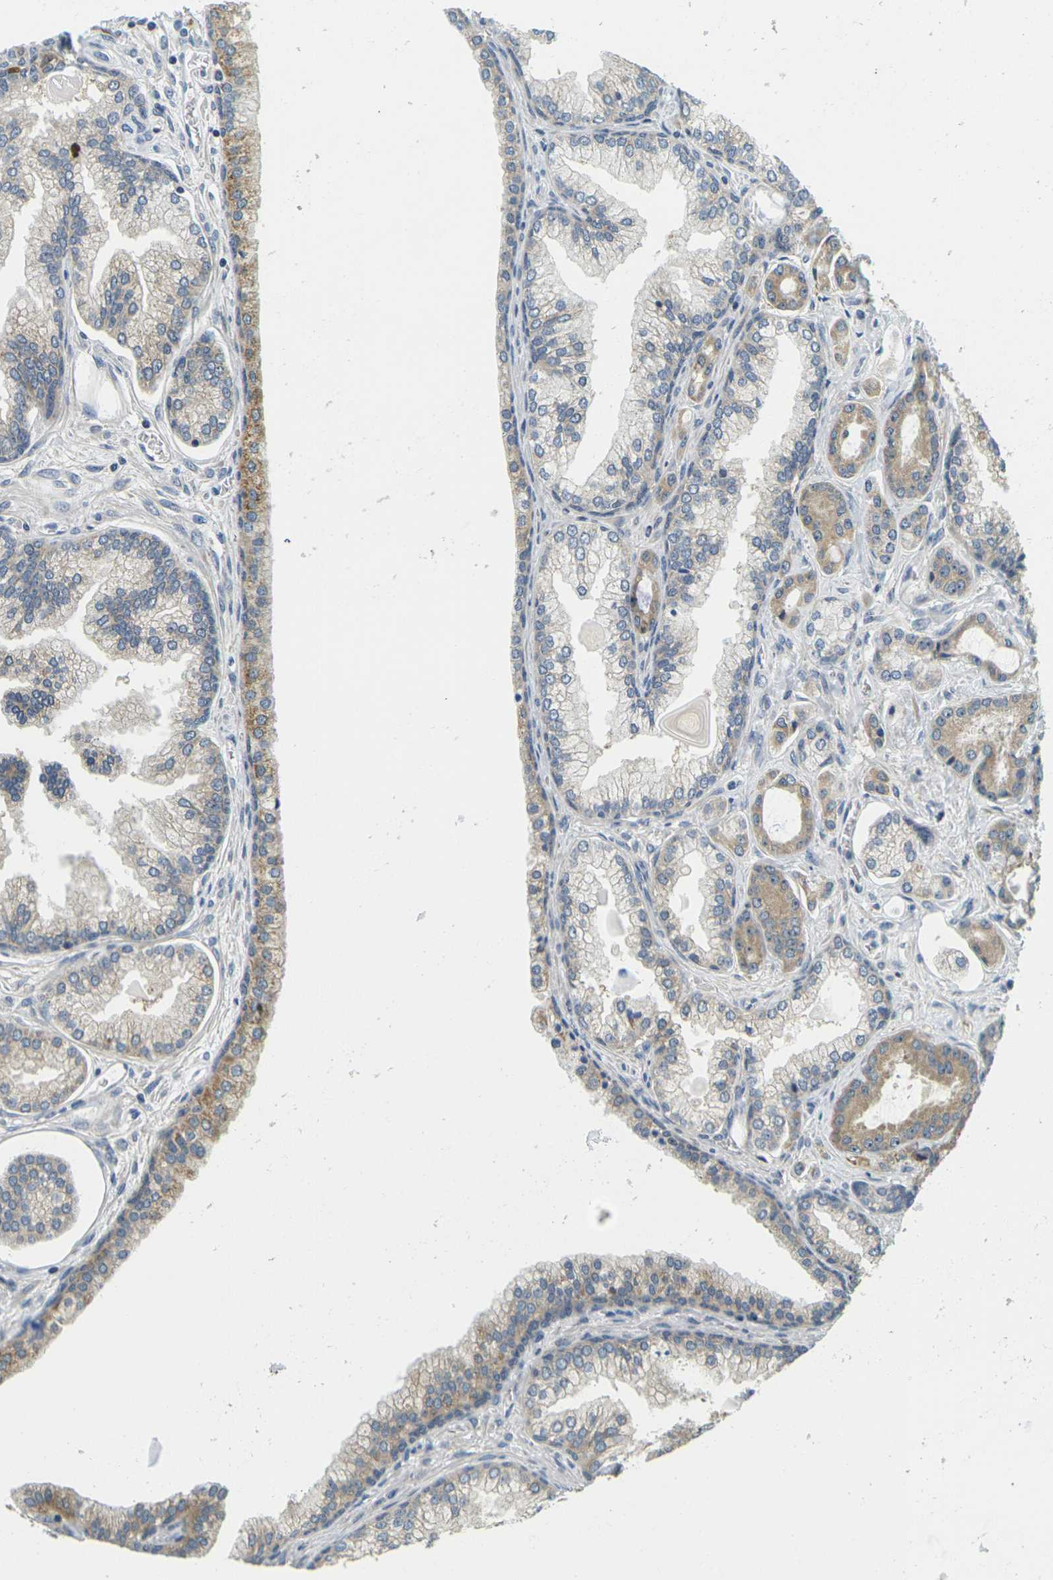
{"staining": {"intensity": "moderate", "quantity": "25%-75%", "location": "cytoplasmic/membranous"}, "tissue": "prostate cancer", "cell_type": "Tumor cells", "image_type": "cancer", "snomed": [{"axis": "morphology", "description": "Adenocarcinoma, Low grade"}, {"axis": "topography", "description": "Prostate"}], "caption": "IHC photomicrograph of neoplastic tissue: prostate adenocarcinoma (low-grade) stained using IHC displays medium levels of moderate protein expression localized specifically in the cytoplasmic/membranous of tumor cells, appearing as a cytoplasmic/membranous brown color.", "gene": "KLHL8", "patient": {"sex": "male", "age": 59}}